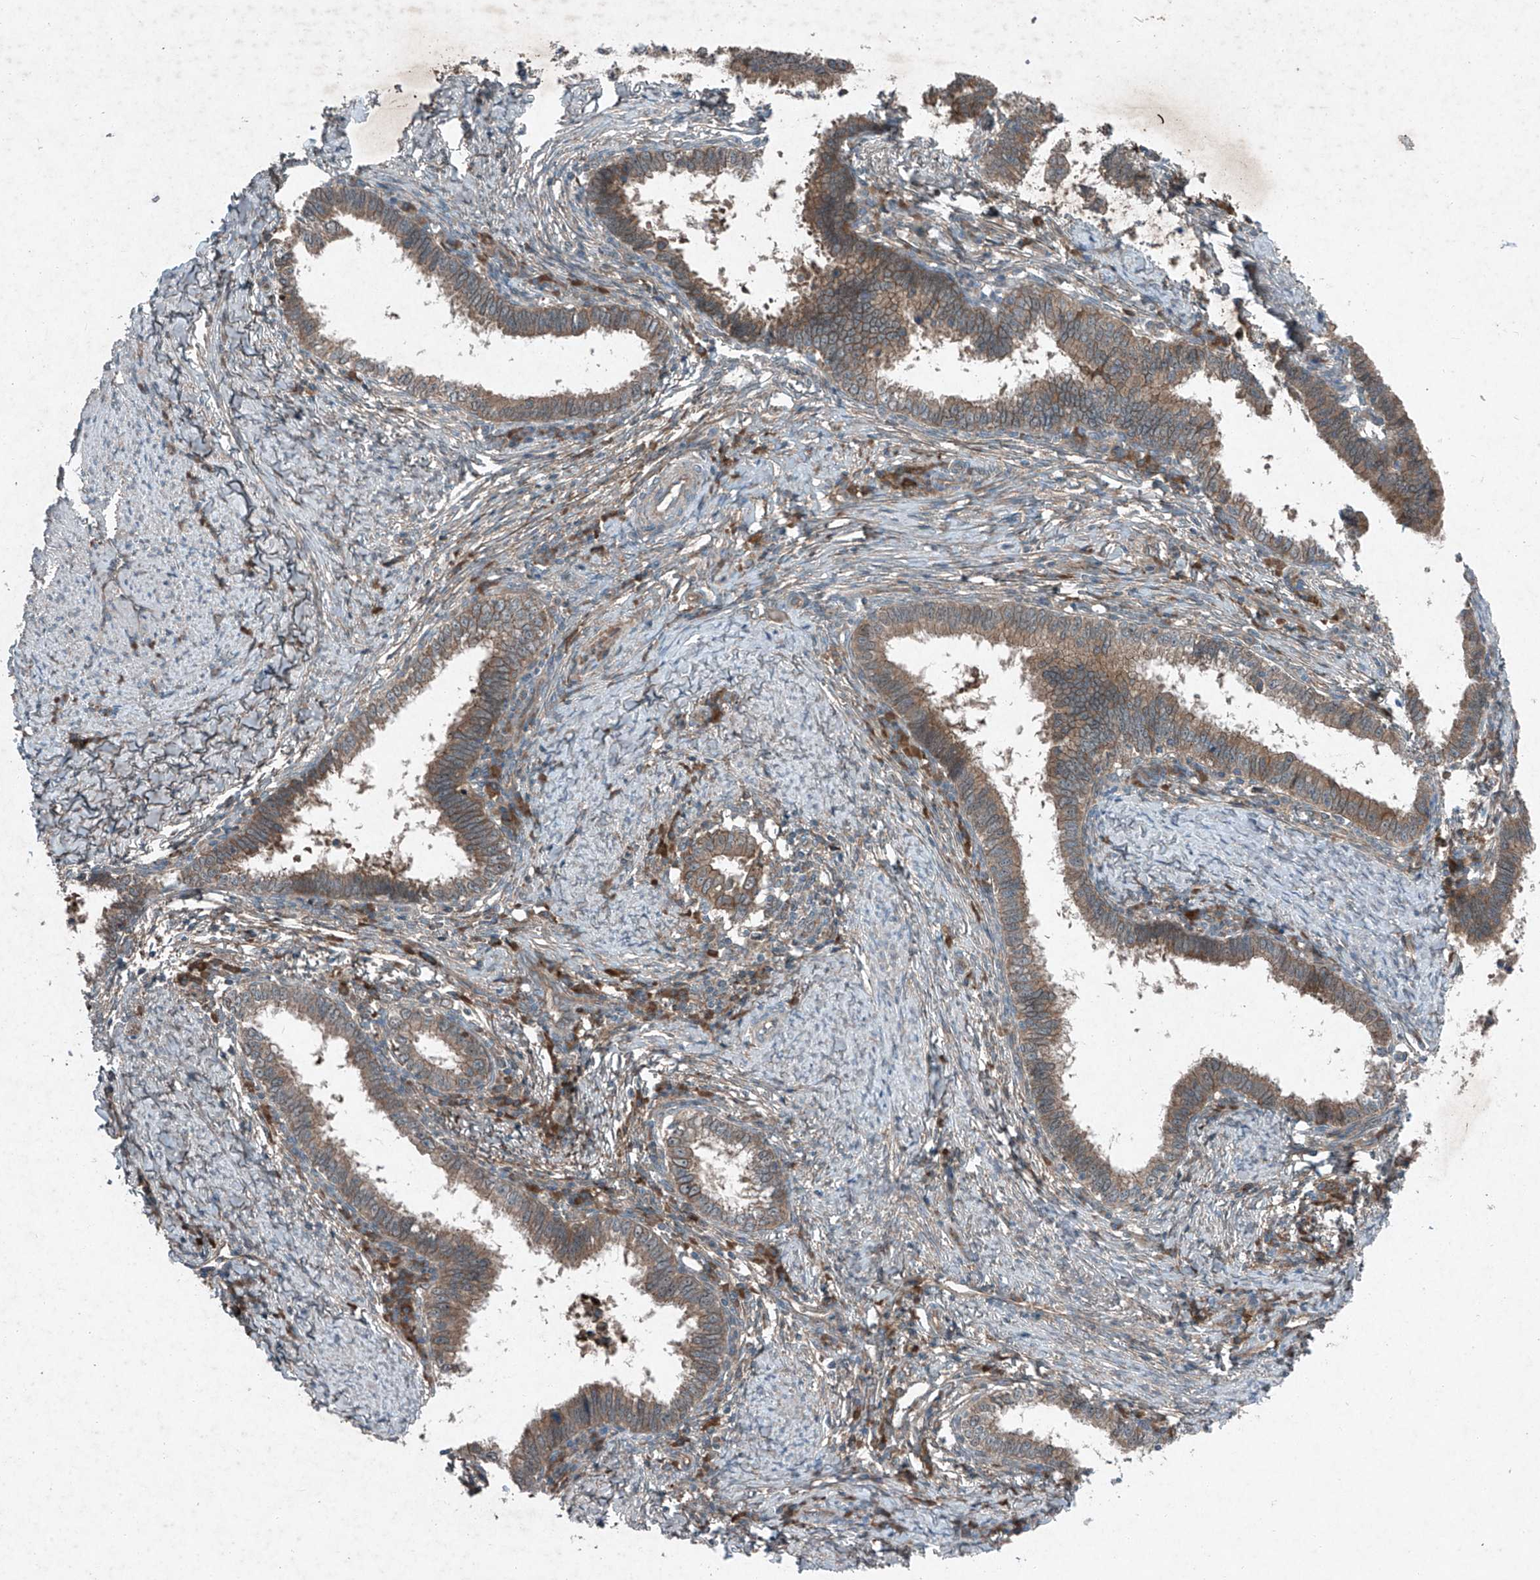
{"staining": {"intensity": "moderate", "quantity": ">75%", "location": "cytoplasmic/membranous"}, "tissue": "cervical cancer", "cell_type": "Tumor cells", "image_type": "cancer", "snomed": [{"axis": "morphology", "description": "Adenocarcinoma, NOS"}, {"axis": "topography", "description": "Cervix"}], "caption": "Cervical cancer (adenocarcinoma) stained with DAB IHC displays medium levels of moderate cytoplasmic/membranous staining in about >75% of tumor cells.", "gene": "FOXRED2", "patient": {"sex": "female", "age": 36}}